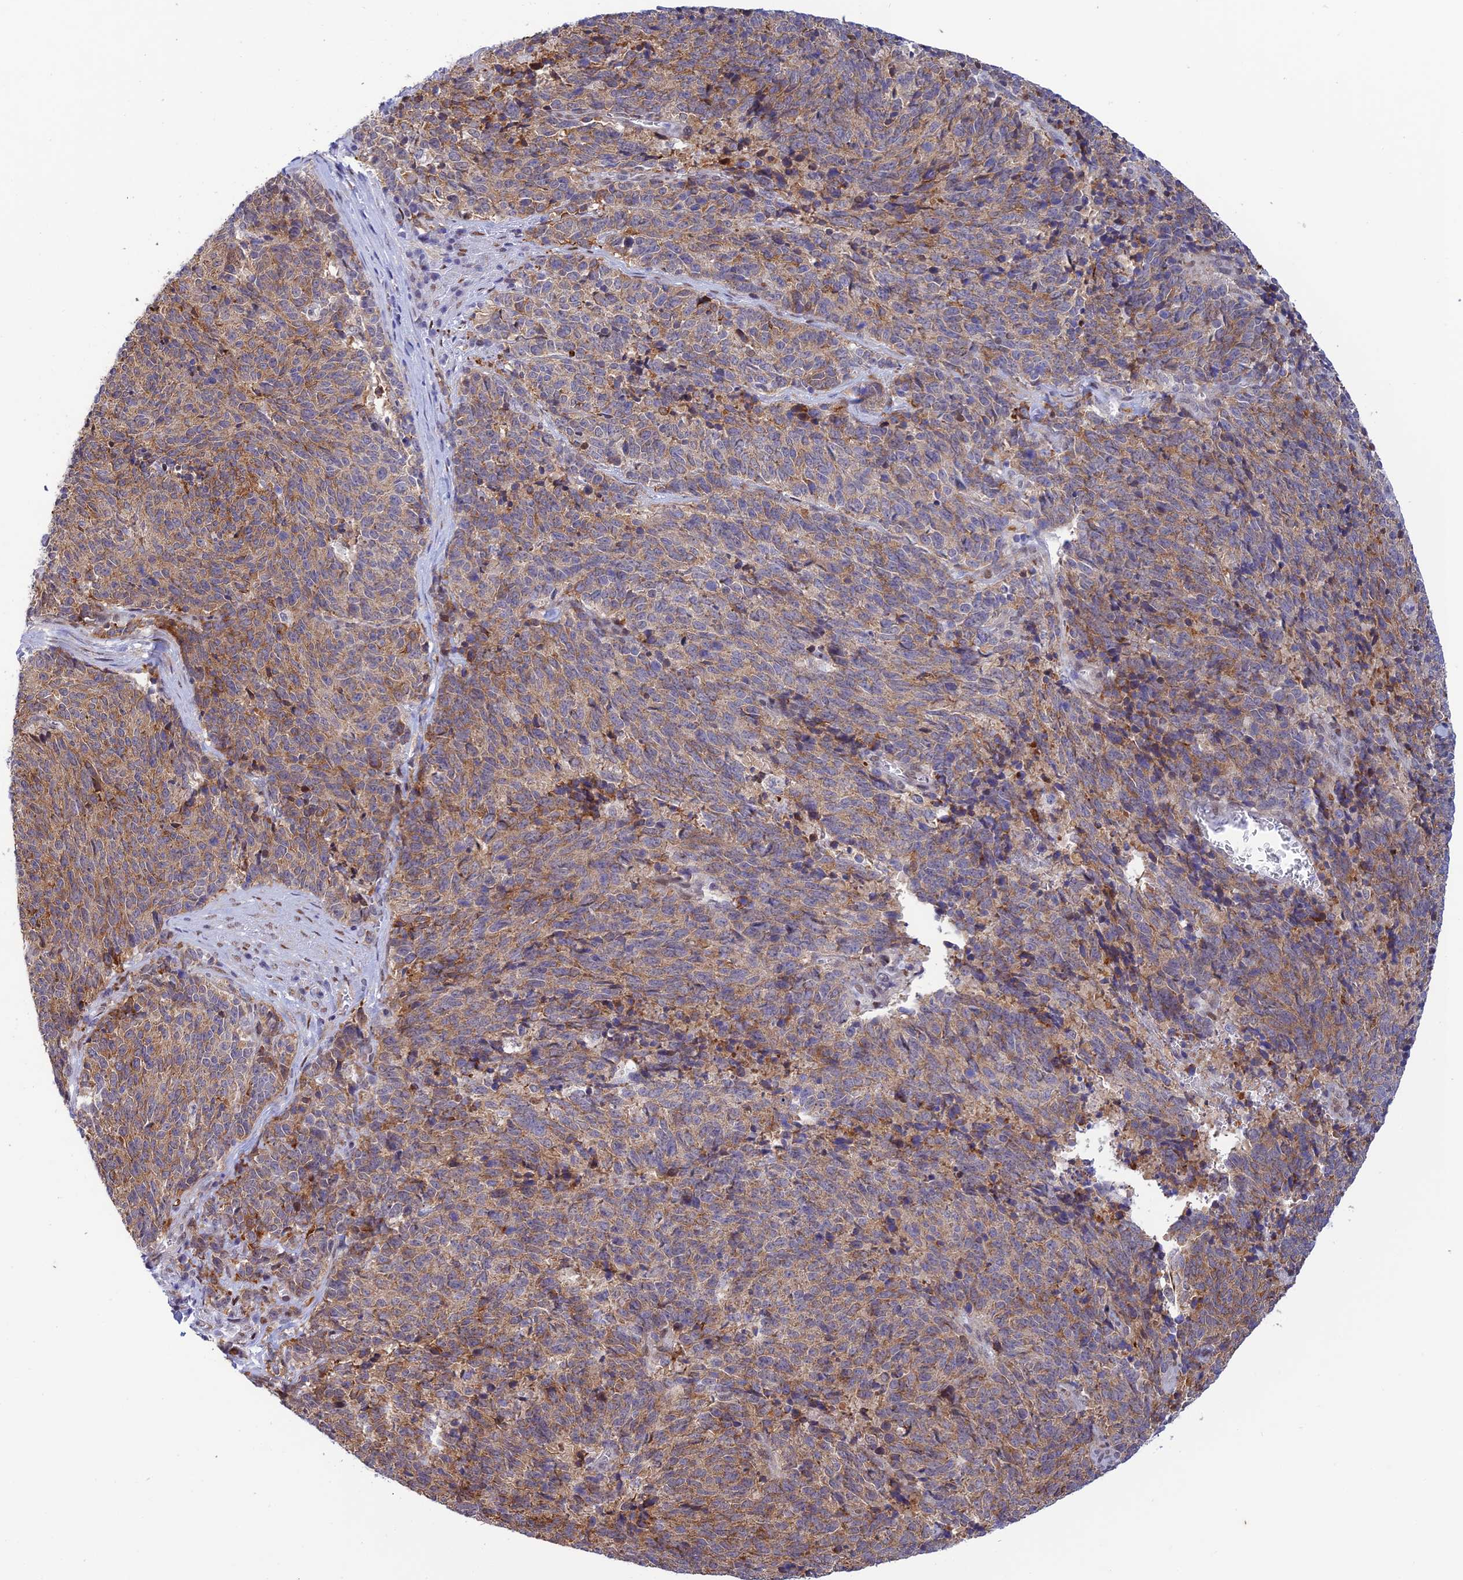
{"staining": {"intensity": "moderate", "quantity": ">75%", "location": "cytoplasmic/membranous"}, "tissue": "cervical cancer", "cell_type": "Tumor cells", "image_type": "cancer", "snomed": [{"axis": "morphology", "description": "Squamous cell carcinoma, NOS"}, {"axis": "topography", "description": "Cervix"}], "caption": "A brown stain shows moderate cytoplasmic/membranous positivity of a protein in human squamous cell carcinoma (cervical) tumor cells.", "gene": "WDR55", "patient": {"sex": "female", "age": 29}}